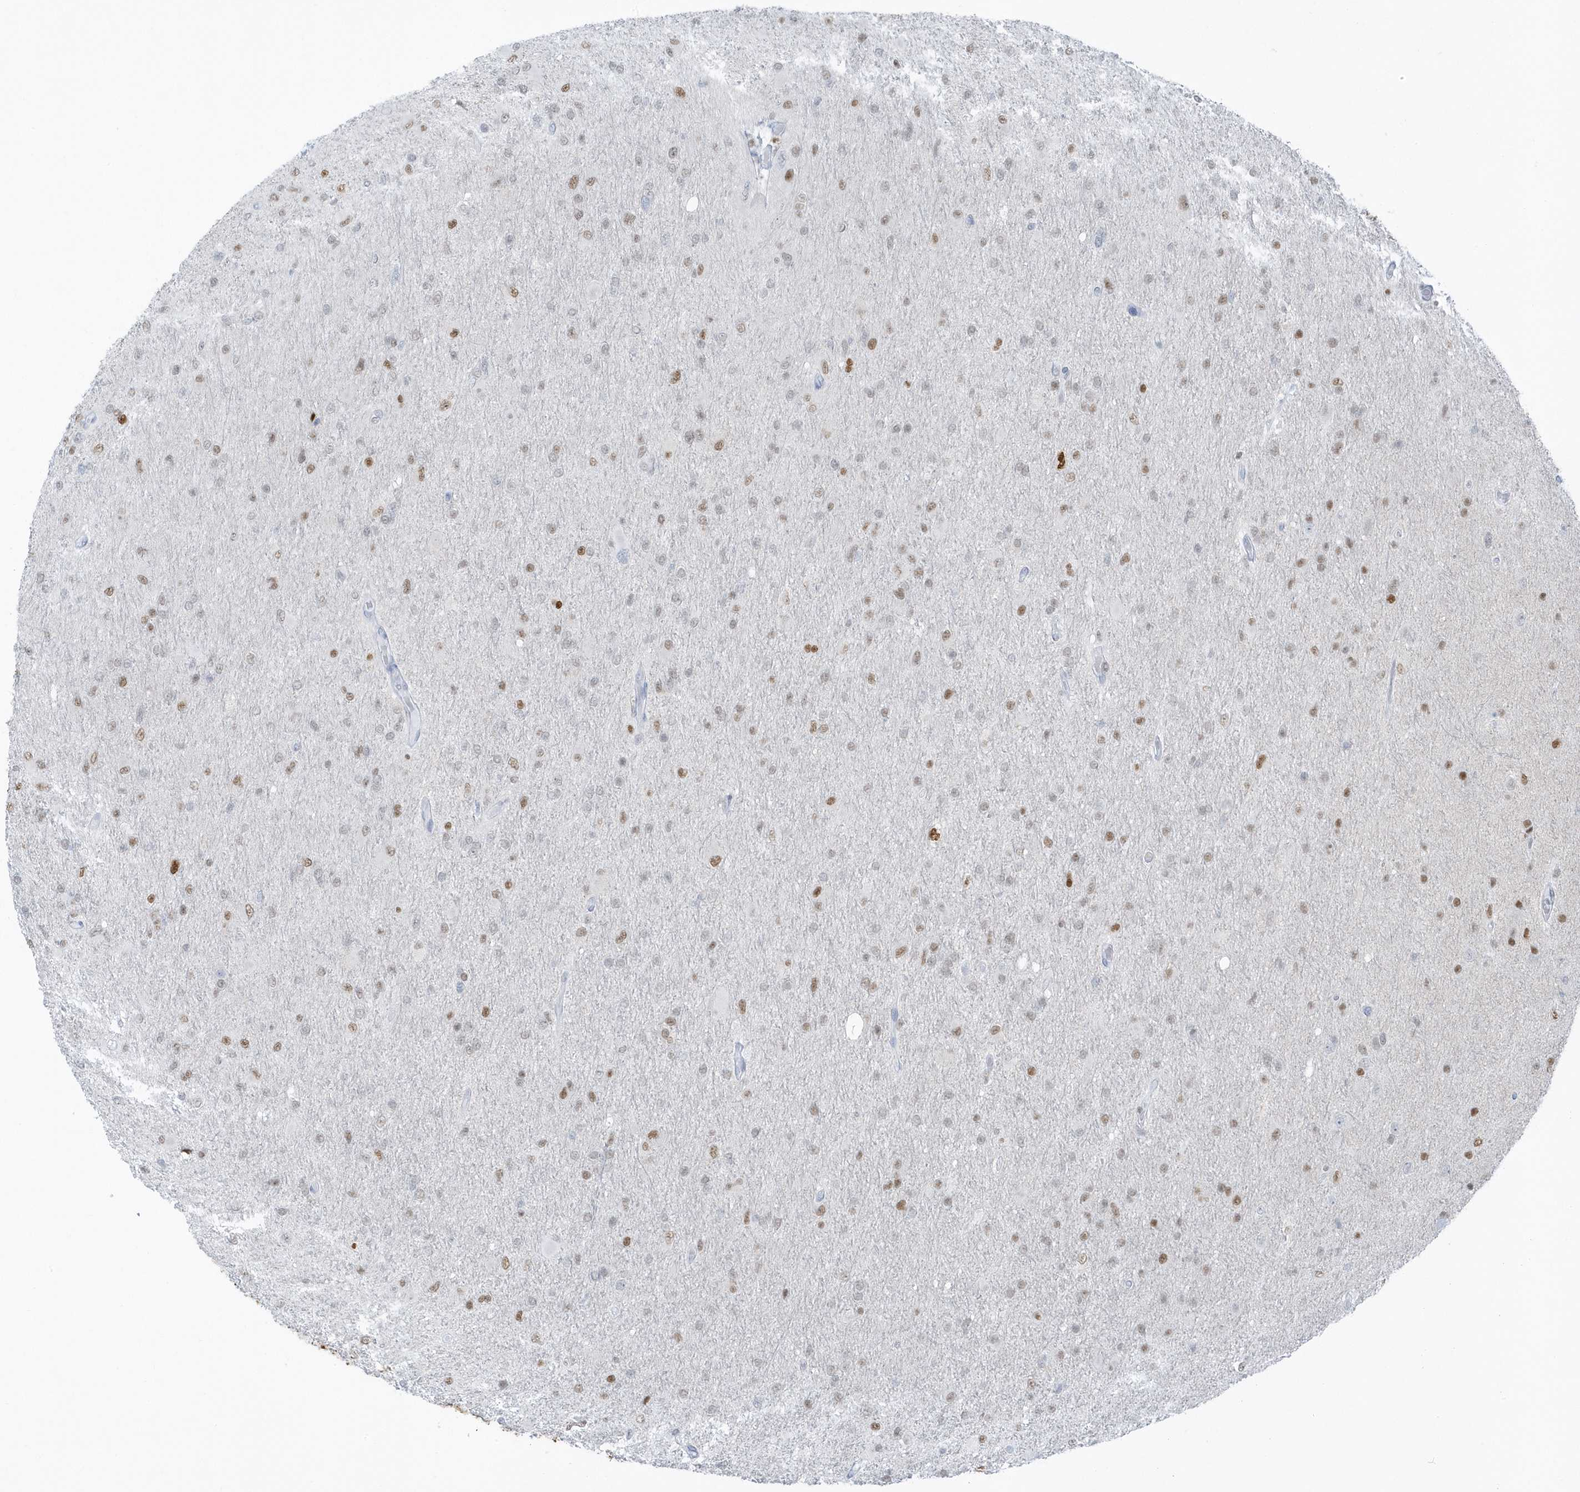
{"staining": {"intensity": "moderate", "quantity": "25%-75%", "location": "nuclear"}, "tissue": "glioma", "cell_type": "Tumor cells", "image_type": "cancer", "snomed": [{"axis": "morphology", "description": "Glioma, malignant, High grade"}, {"axis": "topography", "description": "Cerebral cortex"}], "caption": "Immunohistochemistry (IHC) image of neoplastic tissue: glioma stained using immunohistochemistry (IHC) demonstrates medium levels of moderate protein expression localized specifically in the nuclear of tumor cells, appearing as a nuclear brown color.", "gene": "SMIM34", "patient": {"sex": "female", "age": 36}}